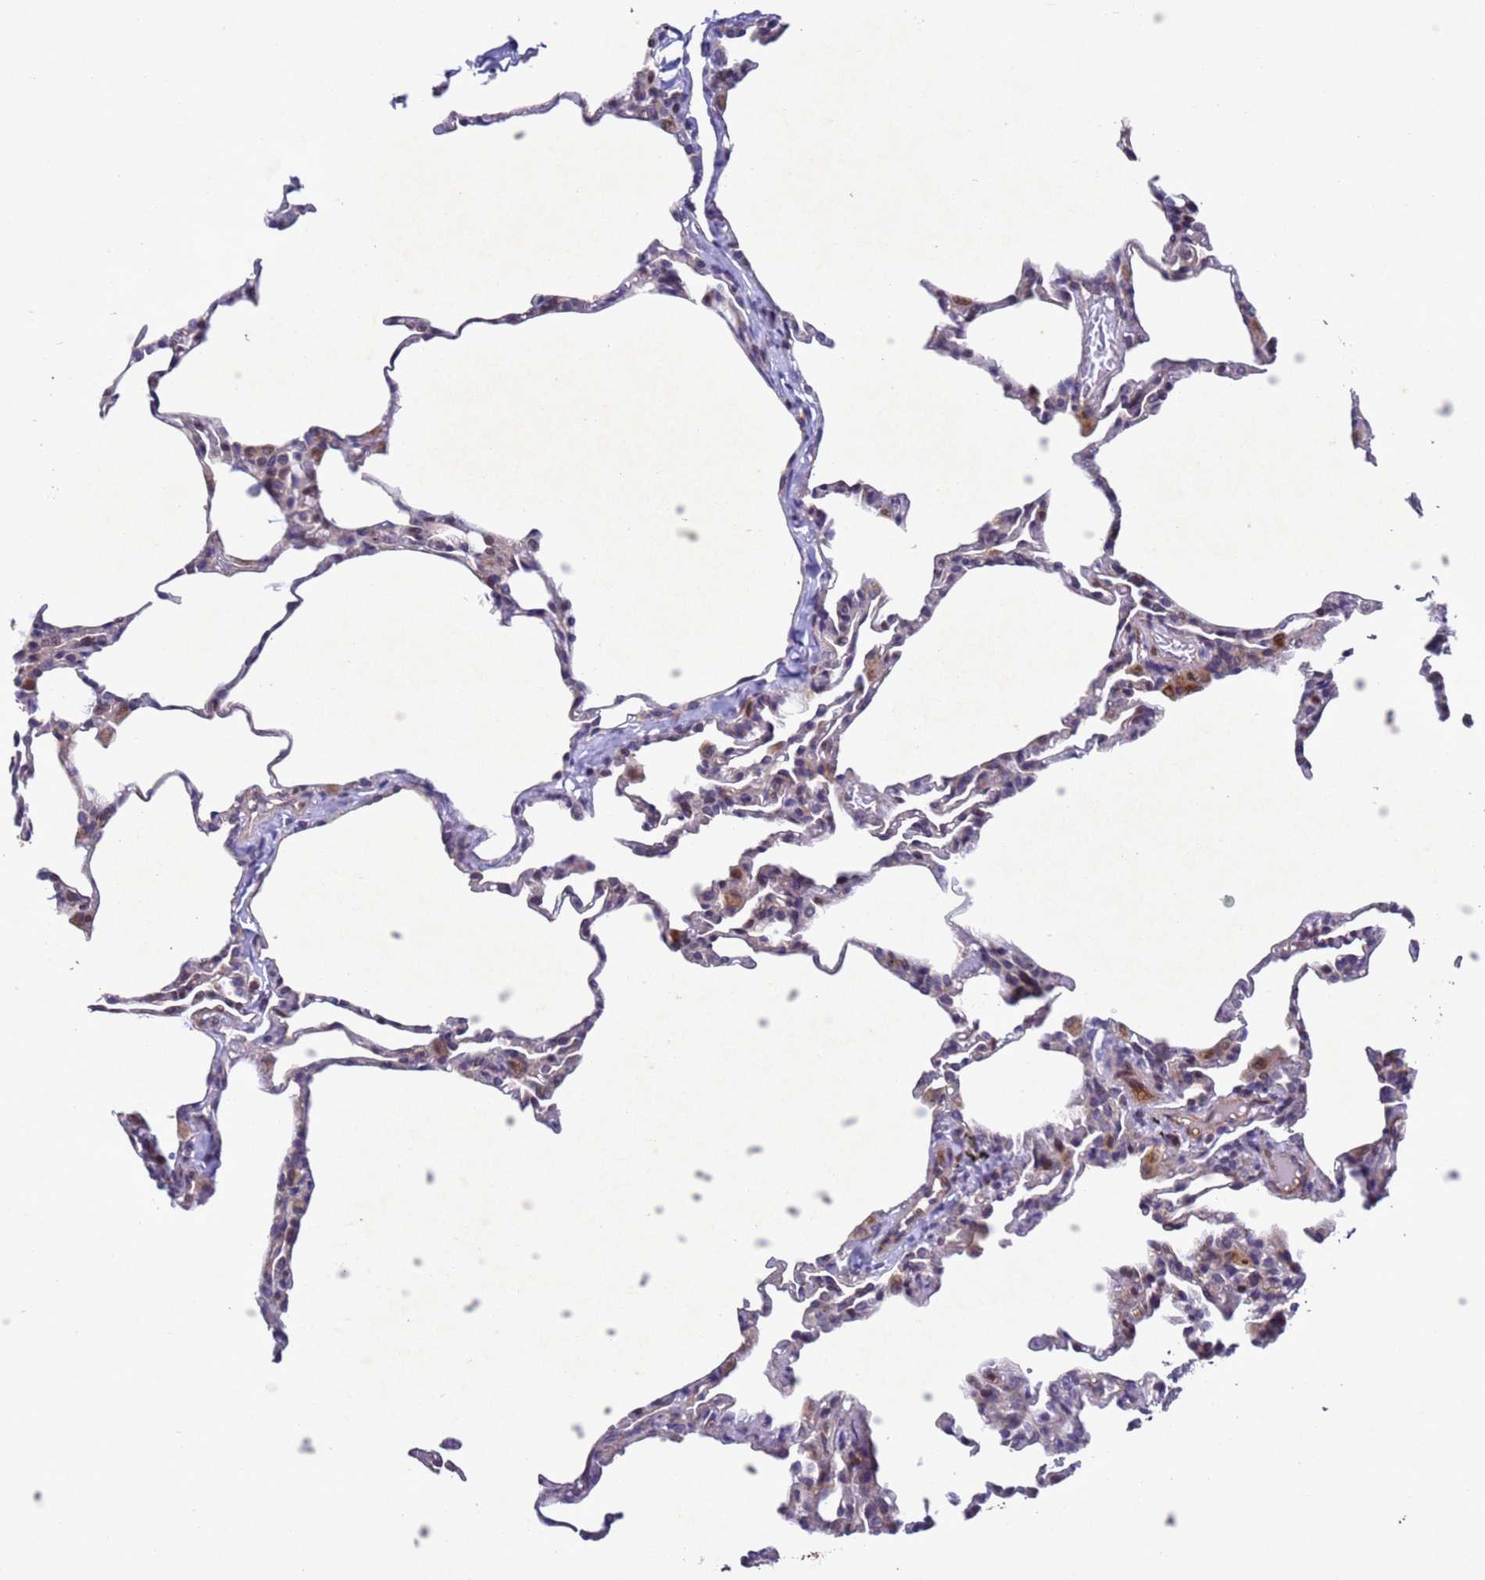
{"staining": {"intensity": "weak", "quantity": "<25%", "location": "cytoplasmic/membranous,nuclear"}, "tissue": "lung", "cell_type": "Alveolar cells", "image_type": "normal", "snomed": [{"axis": "morphology", "description": "Normal tissue, NOS"}, {"axis": "topography", "description": "Lung"}], "caption": "The micrograph demonstrates no staining of alveolar cells in normal lung. (DAB (3,3'-diaminobenzidine) immunohistochemistry (IHC) with hematoxylin counter stain).", "gene": "TBK1", "patient": {"sex": "male", "age": 20}}